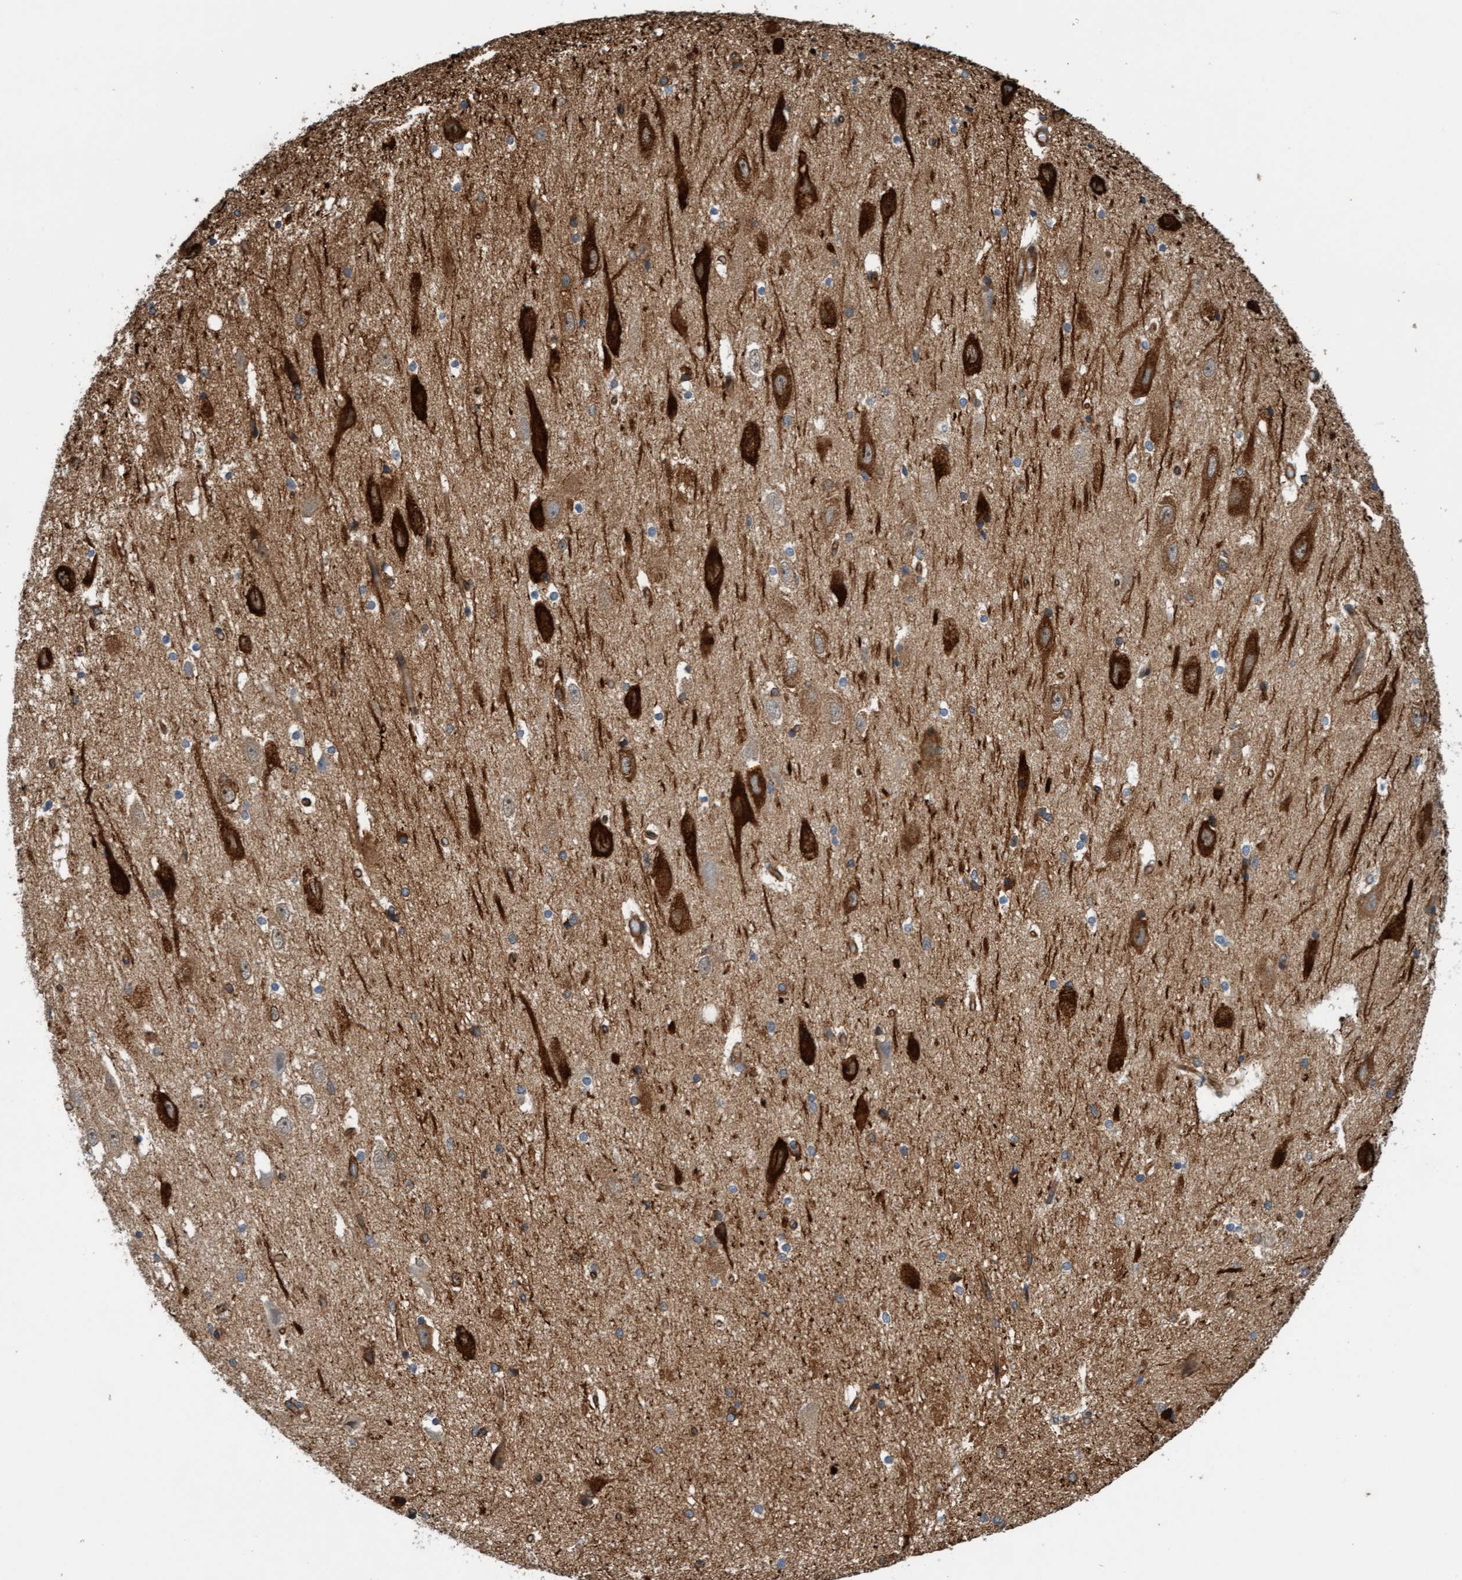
{"staining": {"intensity": "moderate", "quantity": ">75%", "location": "cytoplasmic/membranous"}, "tissue": "hippocampus", "cell_type": "Glial cells", "image_type": "normal", "snomed": [{"axis": "morphology", "description": "Normal tissue, NOS"}, {"axis": "topography", "description": "Hippocampus"}], "caption": "An immunohistochemistry (IHC) micrograph of unremarkable tissue is shown. Protein staining in brown shows moderate cytoplasmic/membranous positivity in hippocampus within glial cells.", "gene": "FMNL3", "patient": {"sex": "female", "age": 19}}